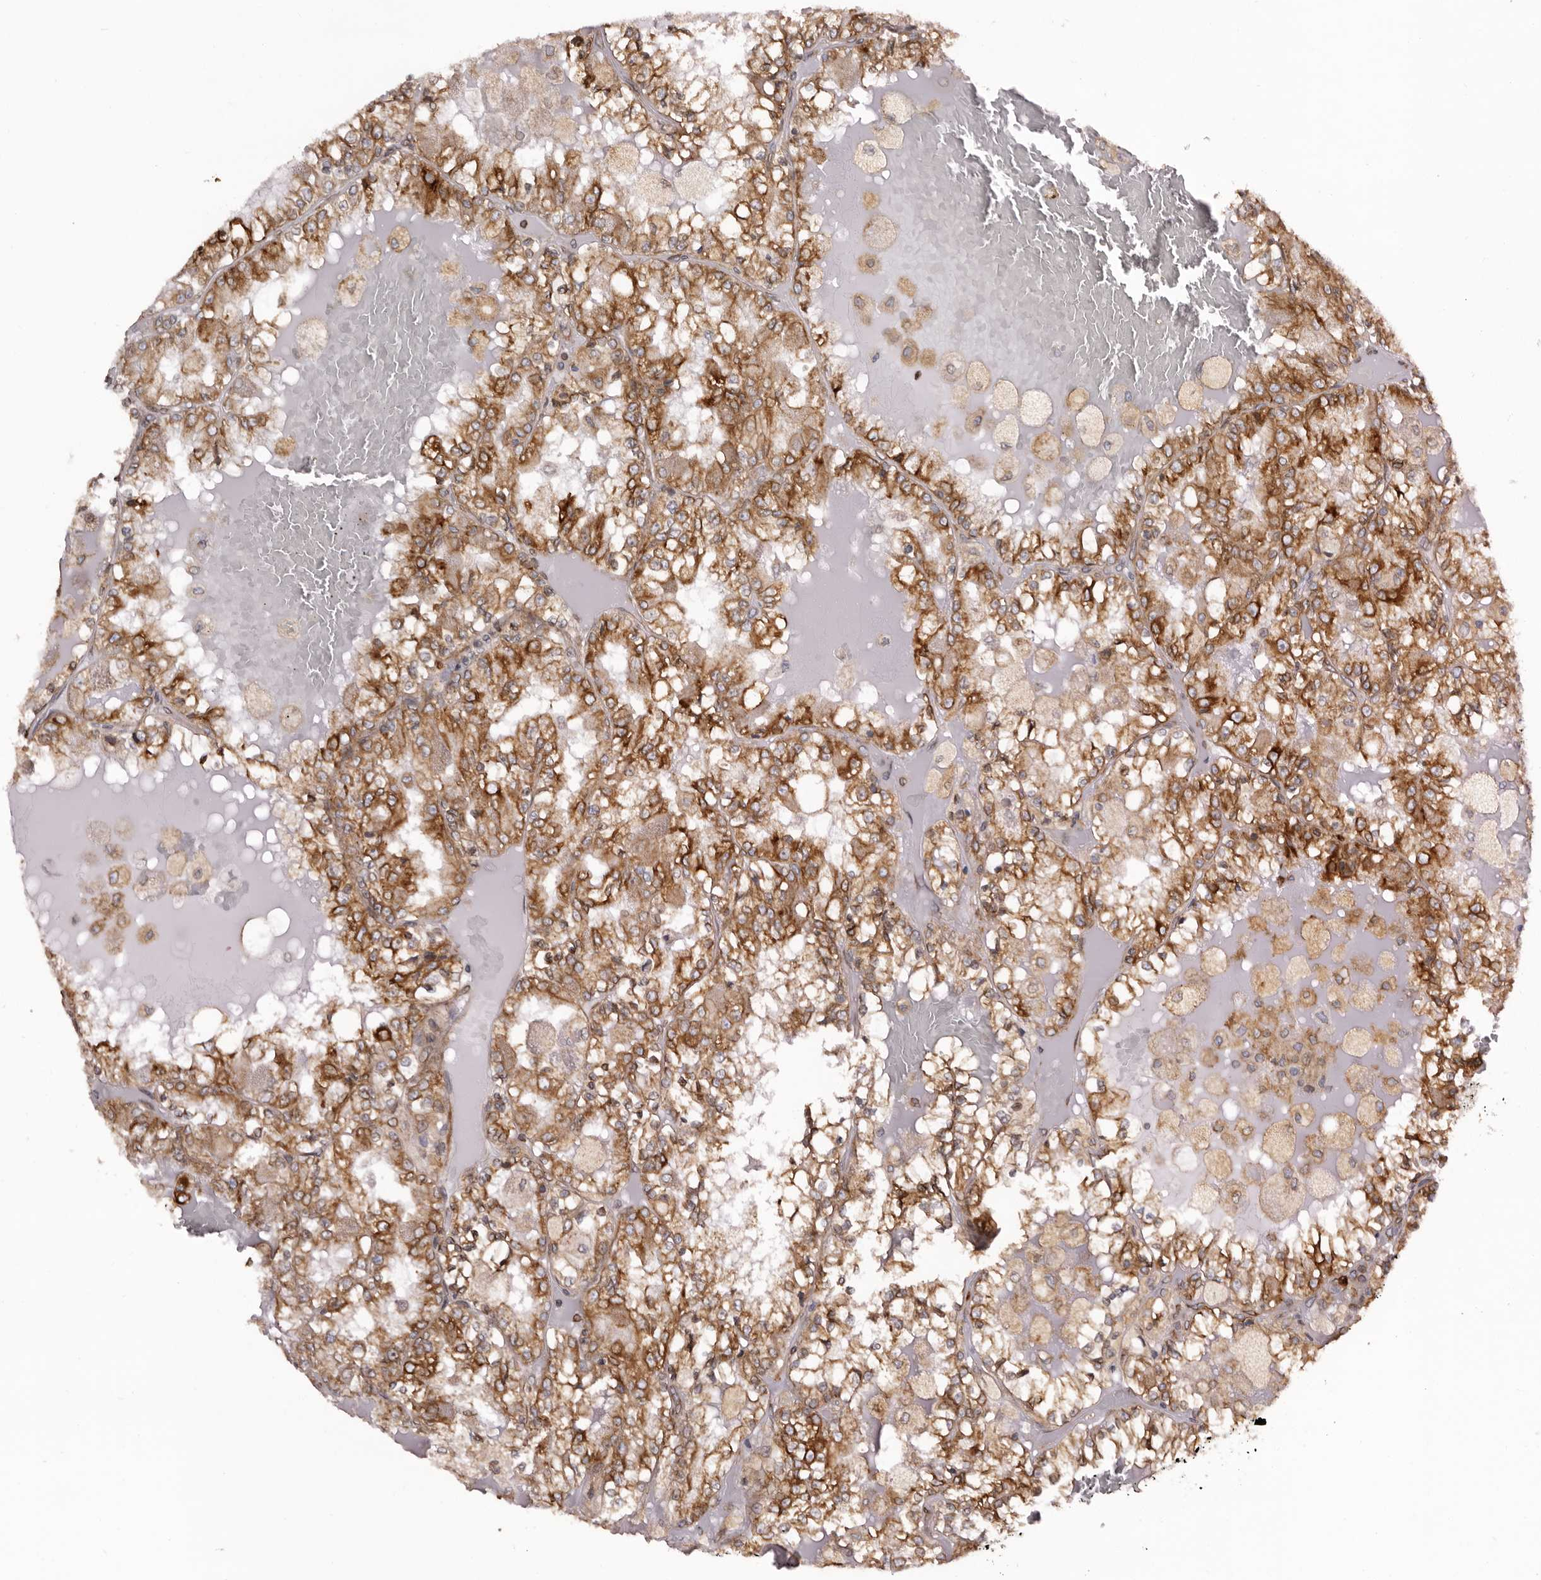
{"staining": {"intensity": "moderate", "quantity": ">75%", "location": "cytoplasmic/membranous"}, "tissue": "renal cancer", "cell_type": "Tumor cells", "image_type": "cancer", "snomed": [{"axis": "morphology", "description": "Adenocarcinoma, NOS"}, {"axis": "topography", "description": "Kidney"}], "caption": "Immunohistochemistry histopathology image of human renal cancer stained for a protein (brown), which displays medium levels of moderate cytoplasmic/membranous expression in about >75% of tumor cells.", "gene": "C4orf3", "patient": {"sex": "female", "age": 56}}